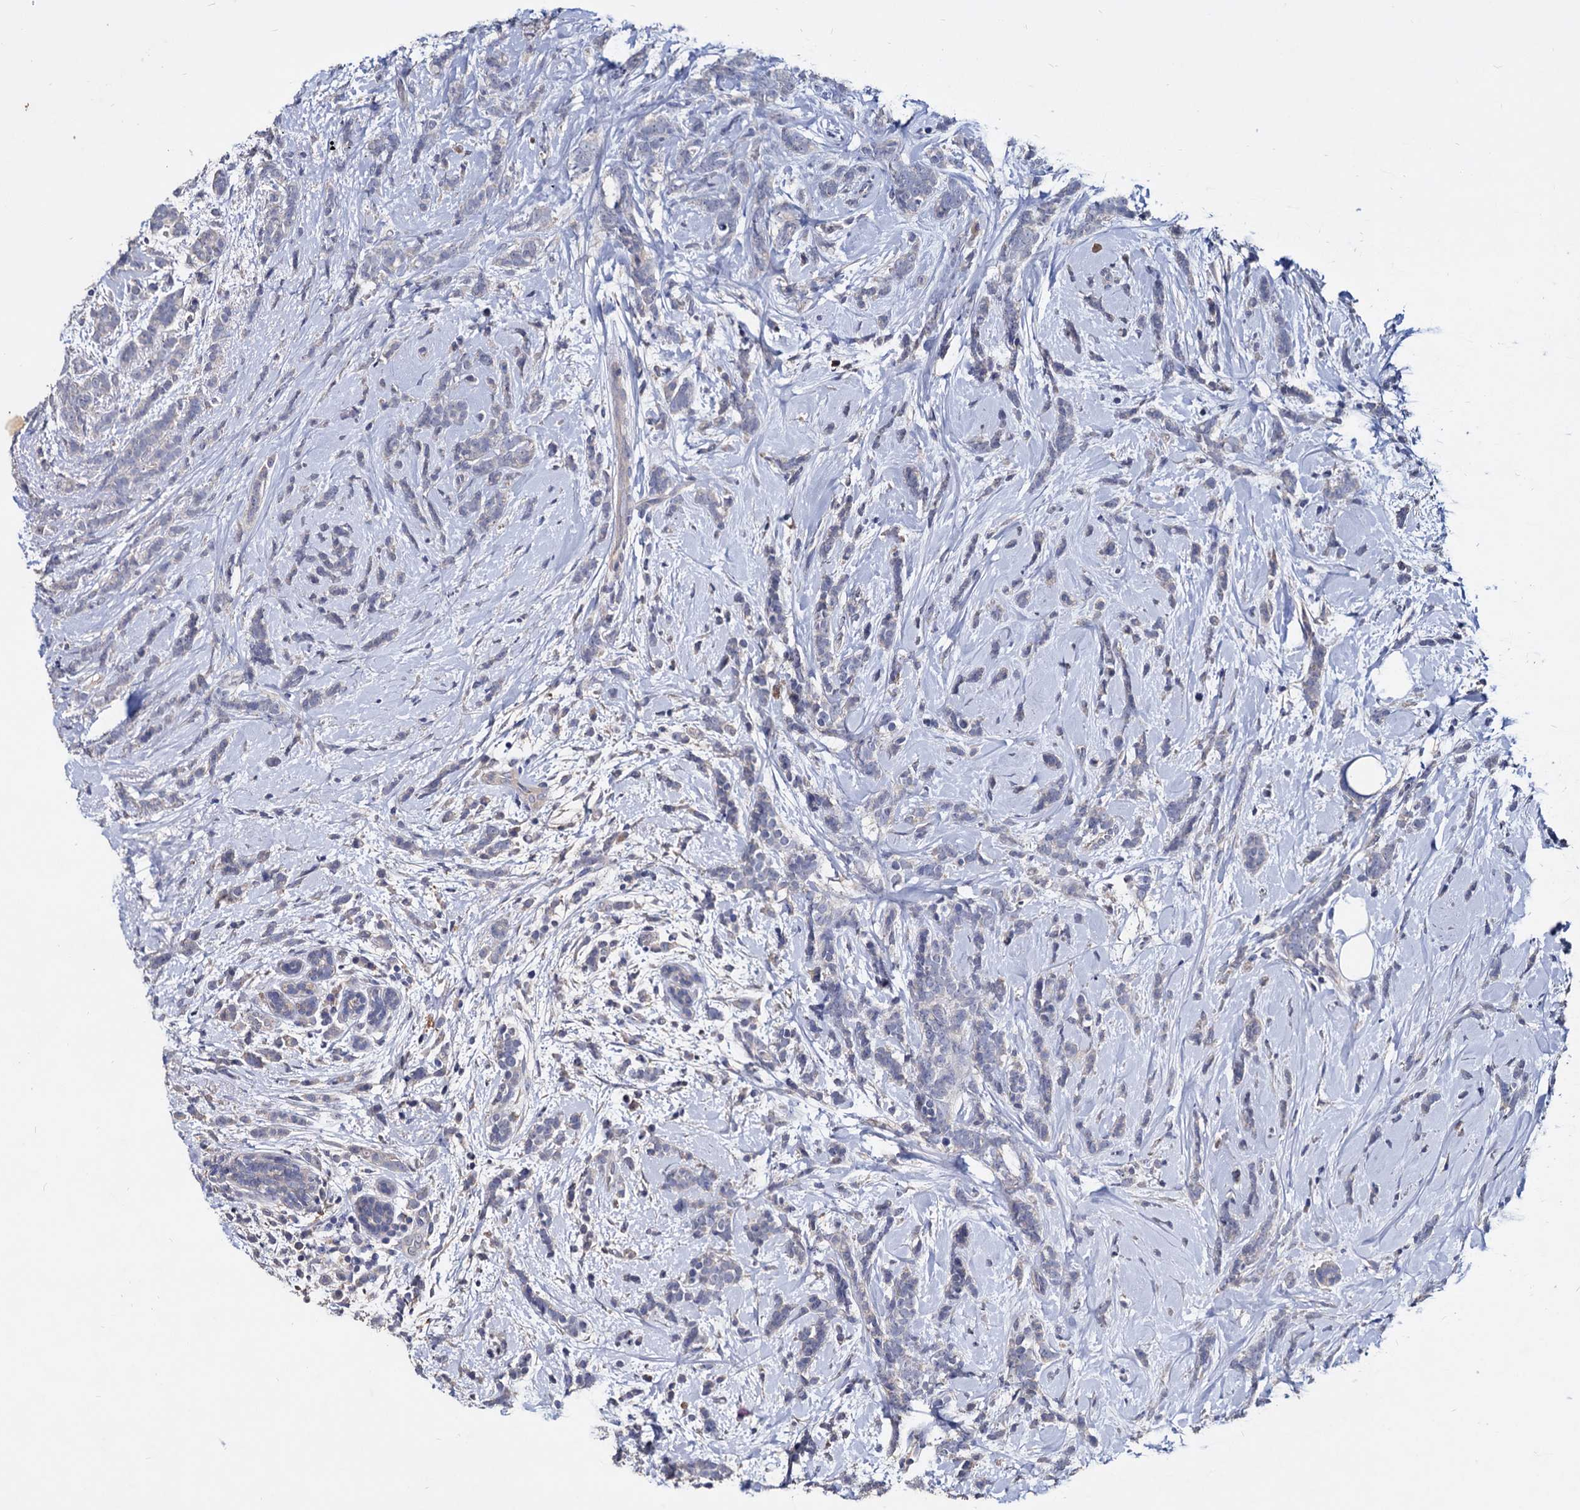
{"staining": {"intensity": "negative", "quantity": "none", "location": "none"}, "tissue": "breast cancer", "cell_type": "Tumor cells", "image_type": "cancer", "snomed": [{"axis": "morphology", "description": "Lobular carcinoma"}, {"axis": "topography", "description": "Breast"}], "caption": "This is a photomicrograph of IHC staining of breast cancer, which shows no expression in tumor cells.", "gene": "NPAS4", "patient": {"sex": "female", "age": 58}}